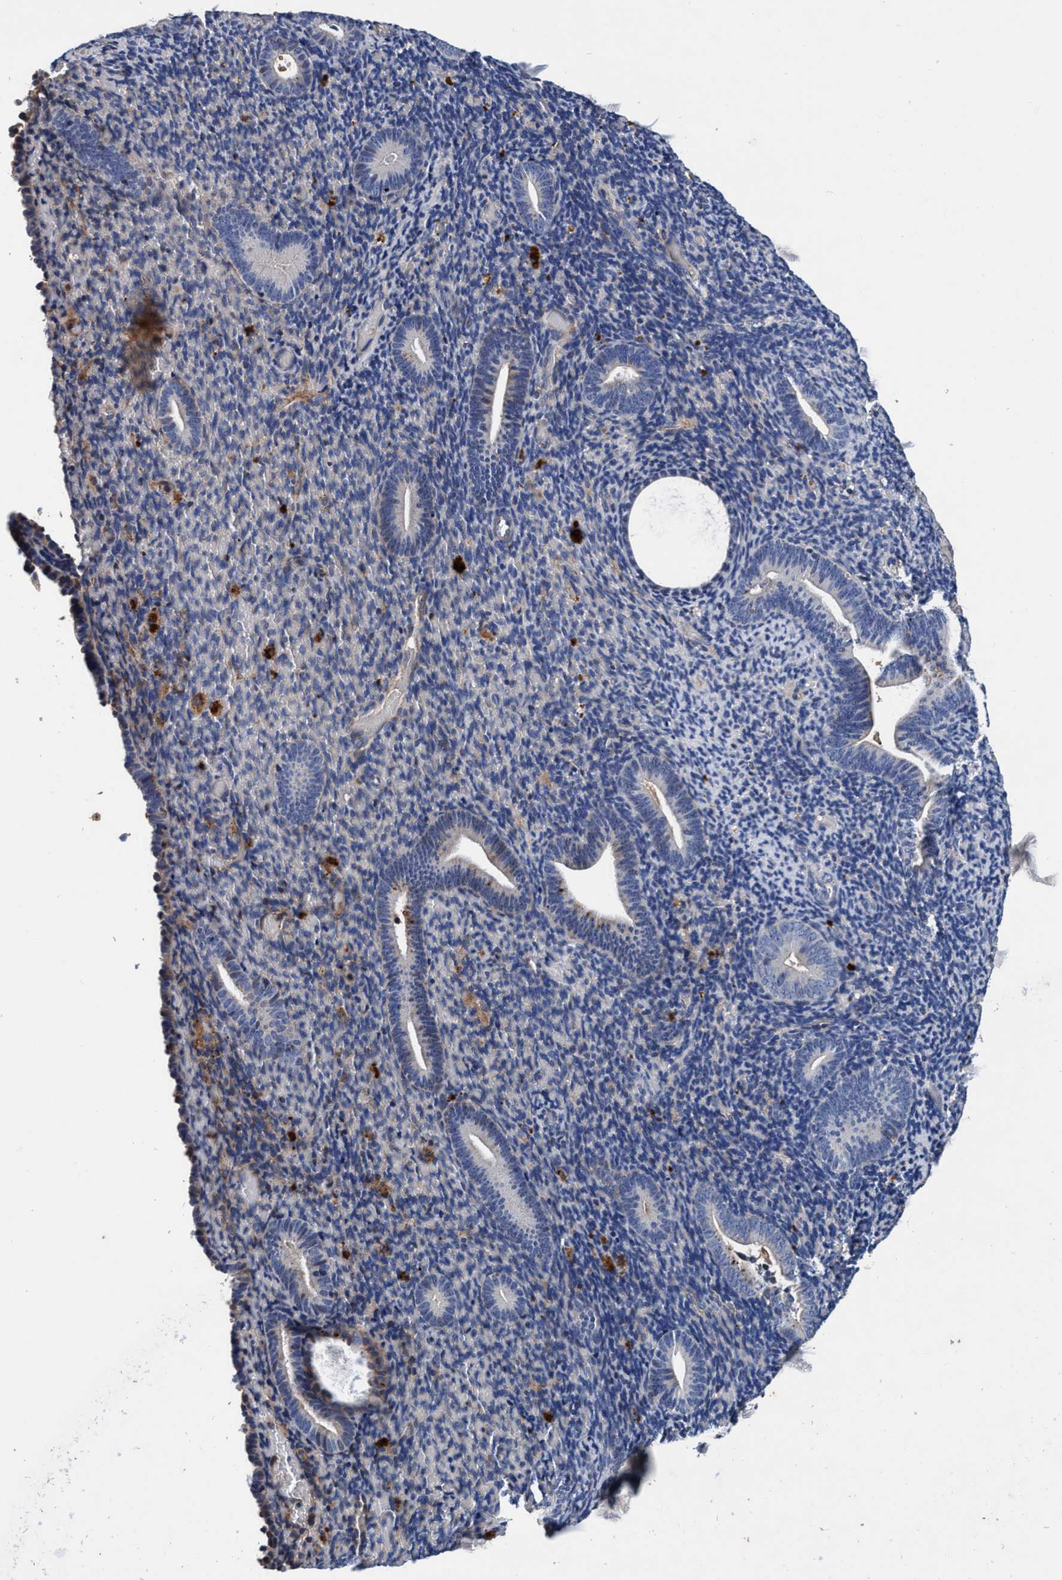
{"staining": {"intensity": "moderate", "quantity": "<25%", "location": "cytoplasmic/membranous"}, "tissue": "endometrium", "cell_type": "Cells in endometrial stroma", "image_type": "normal", "snomed": [{"axis": "morphology", "description": "Normal tissue, NOS"}, {"axis": "topography", "description": "Endometrium"}], "caption": "A high-resolution photomicrograph shows immunohistochemistry (IHC) staining of unremarkable endometrium, which reveals moderate cytoplasmic/membranous positivity in about <25% of cells in endometrial stroma.", "gene": "RNF208", "patient": {"sex": "female", "age": 51}}